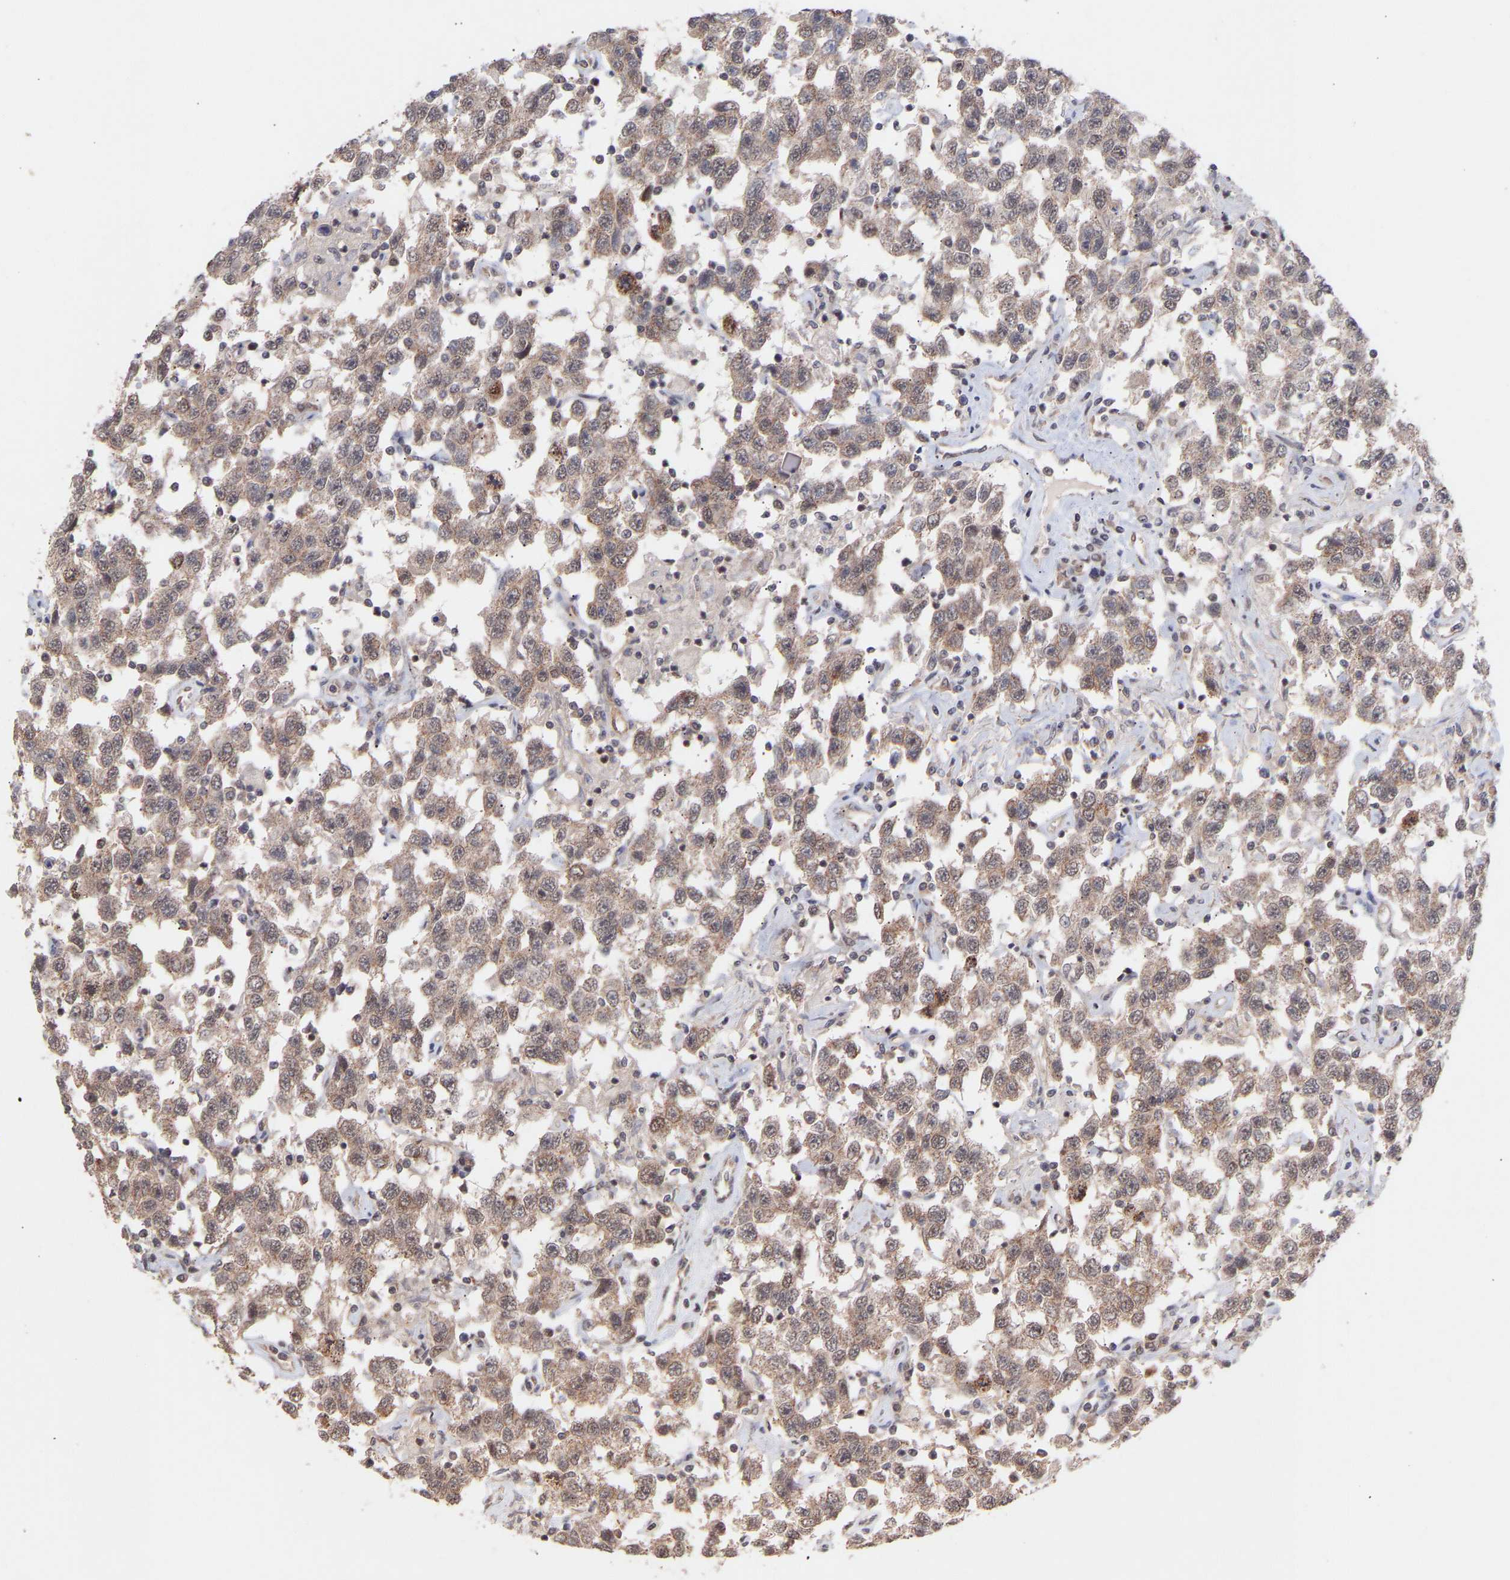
{"staining": {"intensity": "weak", "quantity": ">75%", "location": "cytoplasmic/membranous,nuclear"}, "tissue": "testis cancer", "cell_type": "Tumor cells", "image_type": "cancer", "snomed": [{"axis": "morphology", "description": "Seminoma, NOS"}, {"axis": "topography", "description": "Testis"}], "caption": "Protein staining of testis cancer (seminoma) tissue exhibits weak cytoplasmic/membranous and nuclear expression in about >75% of tumor cells. The staining was performed using DAB, with brown indicating positive protein expression. Nuclei are stained blue with hematoxylin.", "gene": "PDLIM5", "patient": {"sex": "male", "age": 41}}